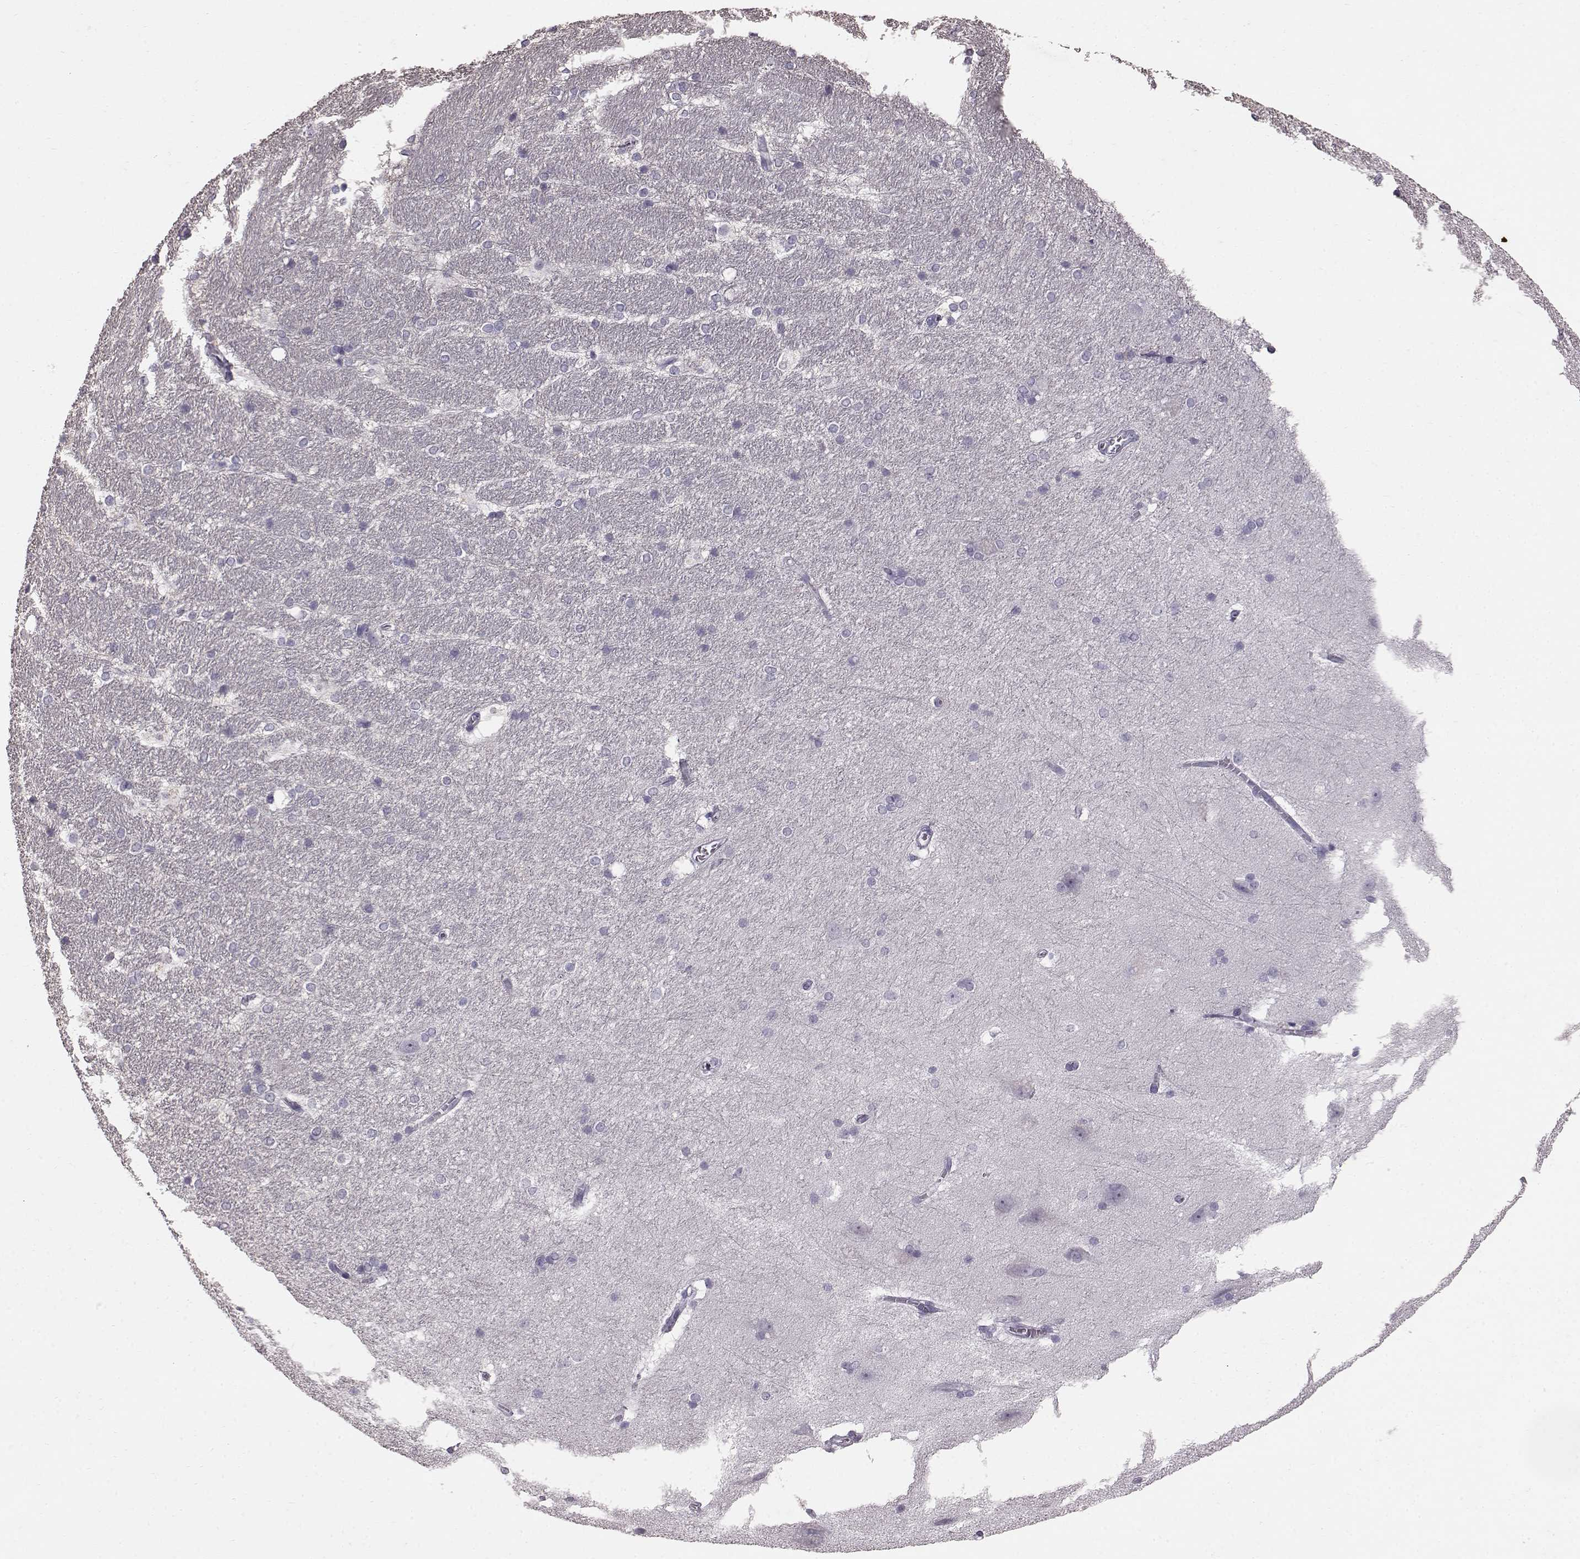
{"staining": {"intensity": "negative", "quantity": "none", "location": "none"}, "tissue": "hippocampus", "cell_type": "Glial cells", "image_type": "normal", "snomed": [{"axis": "morphology", "description": "Normal tissue, NOS"}, {"axis": "topography", "description": "Cerebral cortex"}, {"axis": "topography", "description": "Hippocampus"}], "caption": "Immunohistochemistry (IHC) photomicrograph of benign hippocampus stained for a protein (brown), which reveals no expression in glial cells. Brightfield microscopy of immunohistochemistry stained with DAB (3,3'-diaminobenzidine) (brown) and hematoxylin (blue), captured at high magnification.", "gene": "FUT4", "patient": {"sex": "female", "age": 19}}